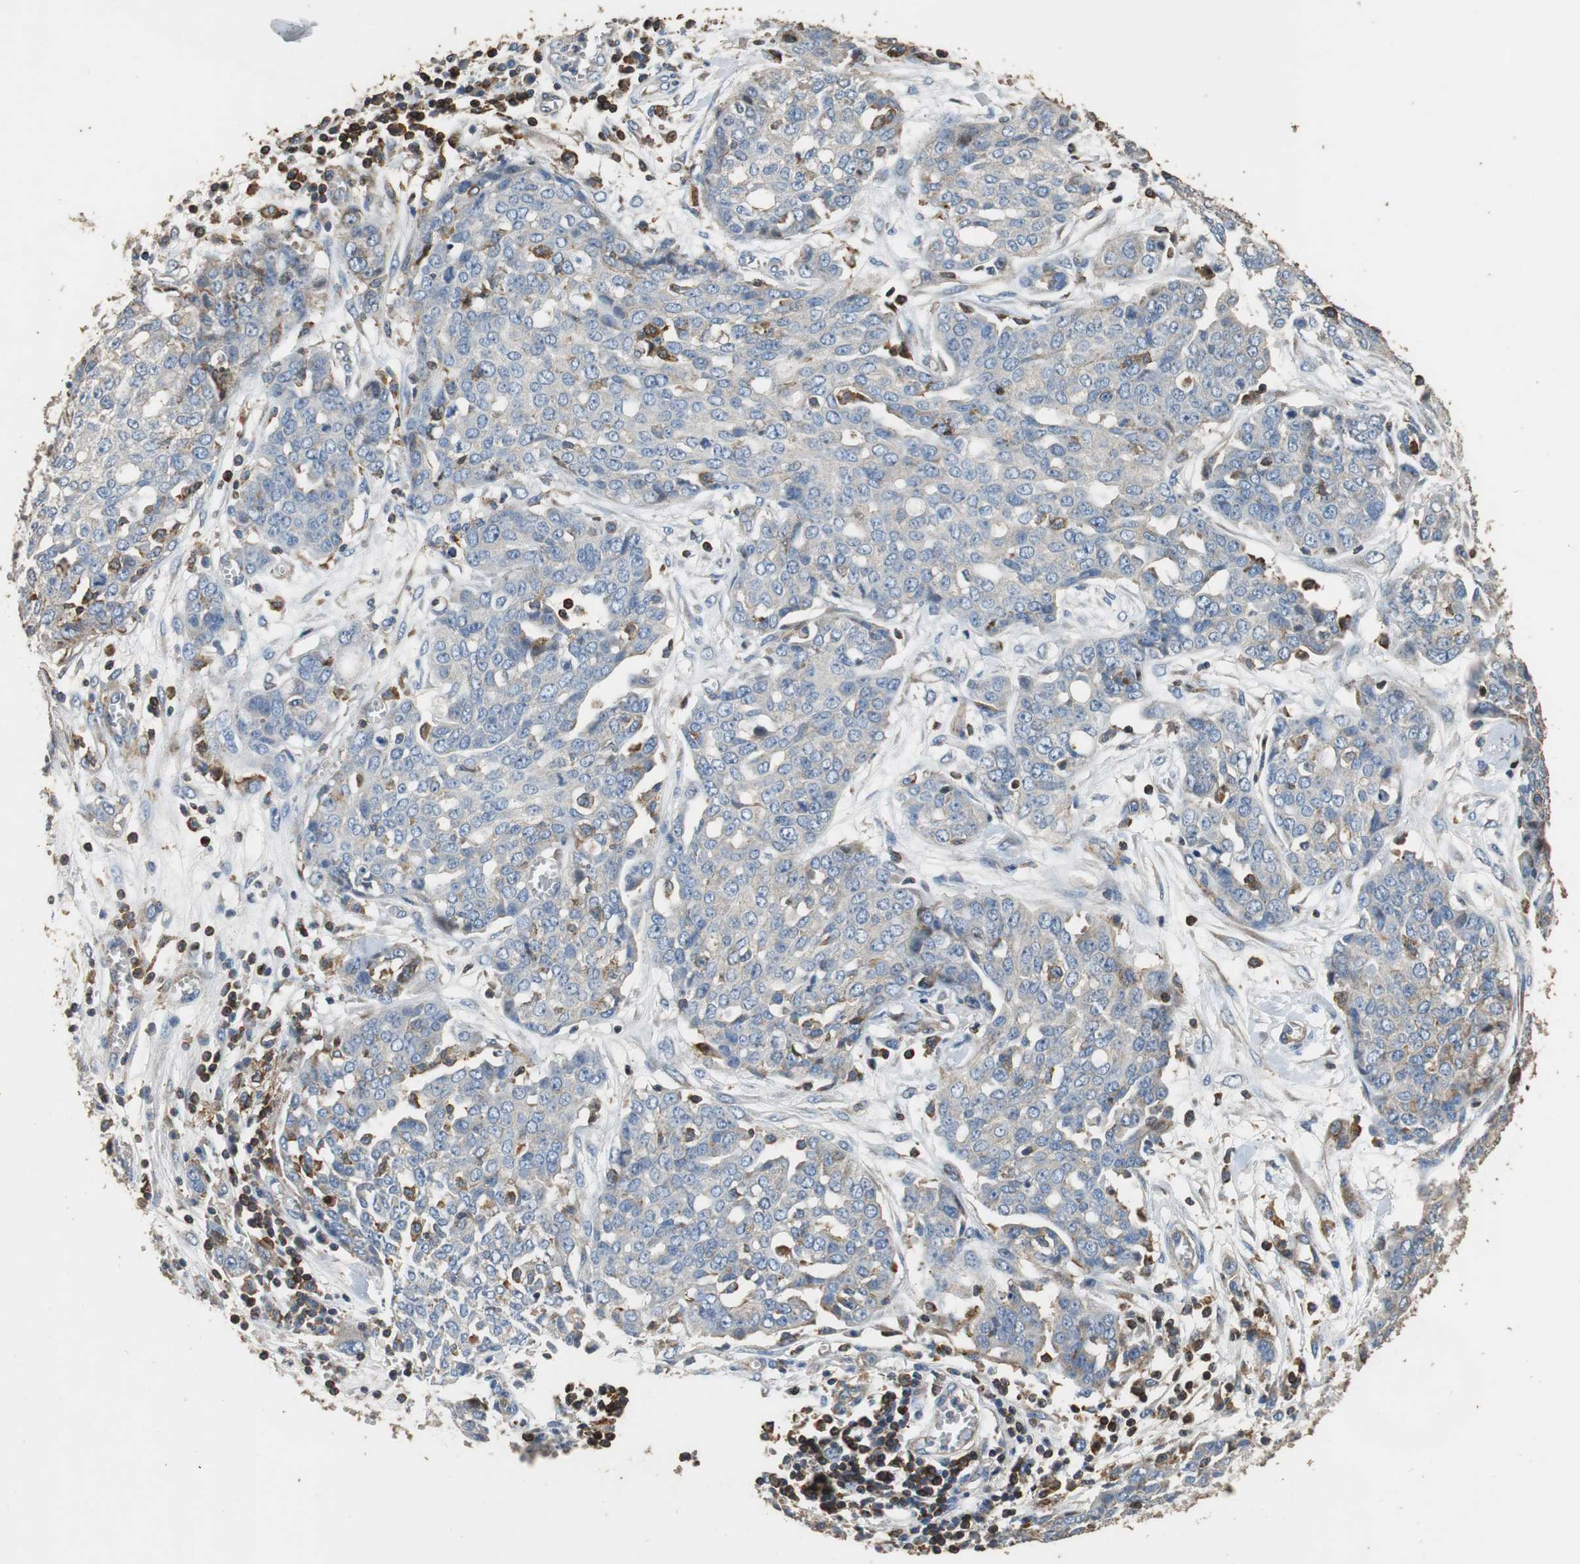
{"staining": {"intensity": "weak", "quantity": ">75%", "location": "cytoplasmic/membranous"}, "tissue": "ovarian cancer", "cell_type": "Tumor cells", "image_type": "cancer", "snomed": [{"axis": "morphology", "description": "Cystadenocarcinoma, serous, NOS"}, {"axis": "topography", "description": "Soft tissue"}, {"axis": "topography", "description": "Ovary"}], "caption": "DAB (3,3'-diaminobenzidine) immunohistochemical staining of human serous cystadenocarcinoma (ovarian) reveals weak cytoplasmic/membranous protein positivity in approximately >75% of tumor cells.", "gene": "PRKRA", "patient": {"sex": "female", "age": 57}}